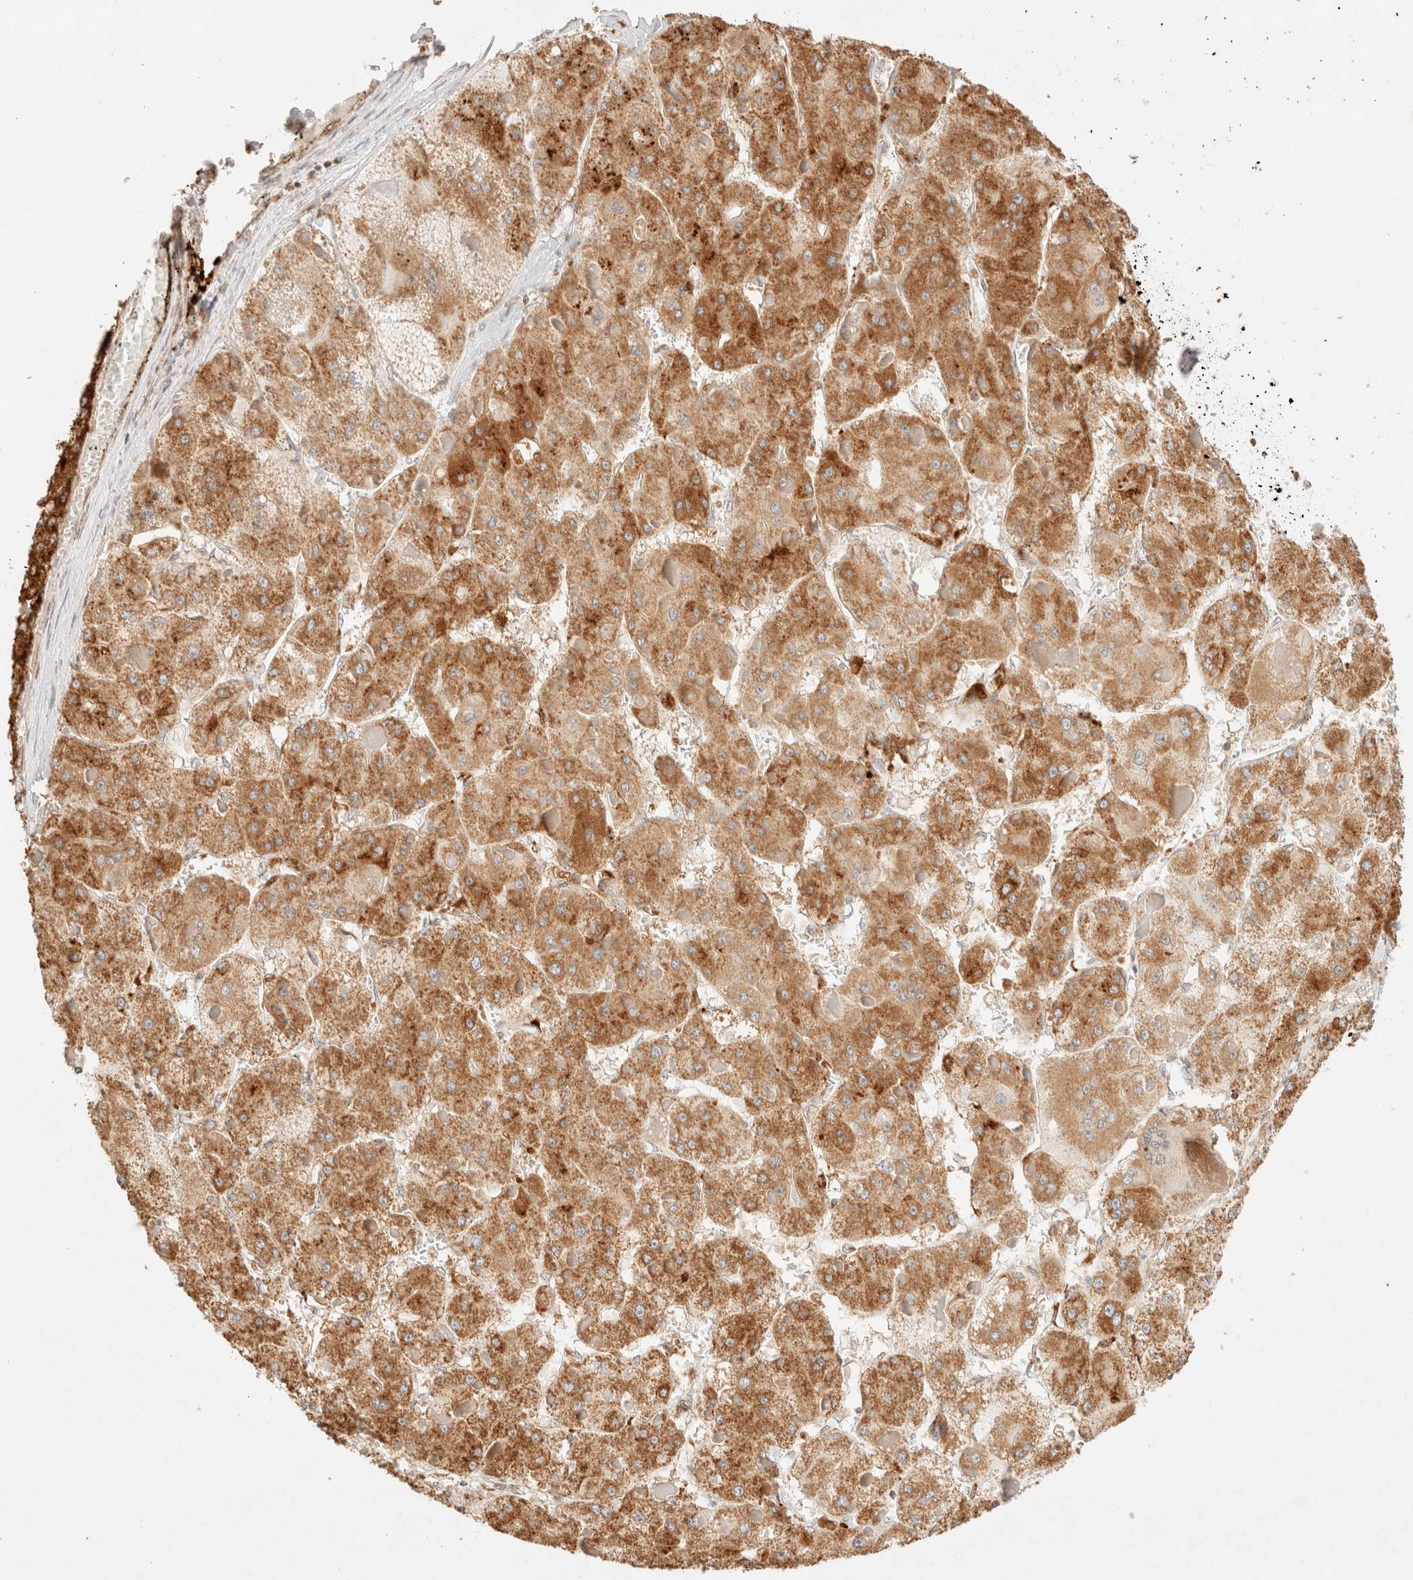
{"staining": {"intensity": "strong", "quantity": ">75%", "location": "cytoplasmic/membranous"}, "tissue": "liver cancer", "cell_type": "Tumor cells", "image_type": "cancer", "snomed": [{"axis": "morphology", "description": "Carcinoma, Hepatocellular, NOS"}, {"axis": "topography", "description": "Liver"}], "caption": "Liver cancer tissue shows strong cytoplasmic/membranous positivity in about >75% of tumor cells, visualized by immunohistochemistry. (brown staining indicates protein expression, while blue staining denotes nuclei).", "gene": "TACO1", "patient": {"sex": "female", "age": 73}}